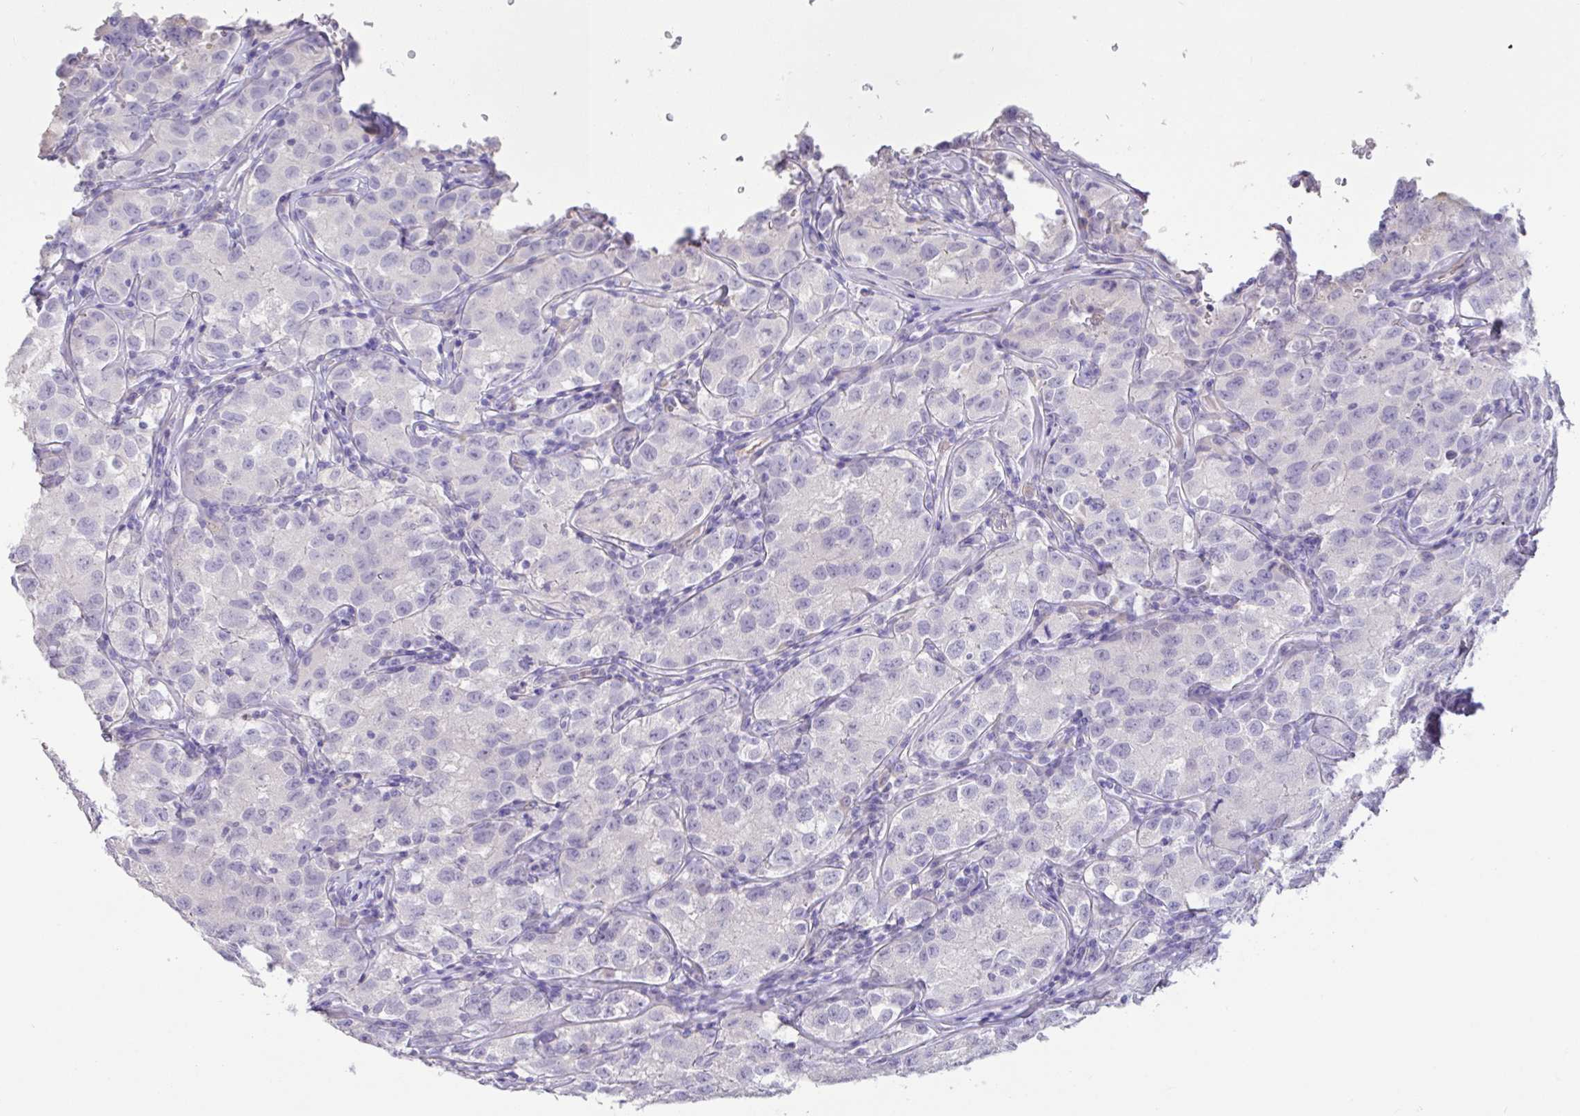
{"staining": {"intensity": "negative", "quantity": "none", "location": "none"}, "tissue": "testis cancer", "cell_type": "Tumor cells", "image_type": "cancer", "snomed": [{"axis": "morphology", "description": "Seminoma, NOS"}, {"axis": "morphology", "description": "Carcinoma, Embryonal, NOS"}, {"axis": "topography", "description": "Testis"}], "caption": "This micrograph is of seminoma (testis) stained with immunohistochemistry to label a protein in brown with the nuclei are counter-stained blue. There is no positivity in tumor cells.", "gene": "PYGM", "patient": {"sex": "male", "age": 43}}